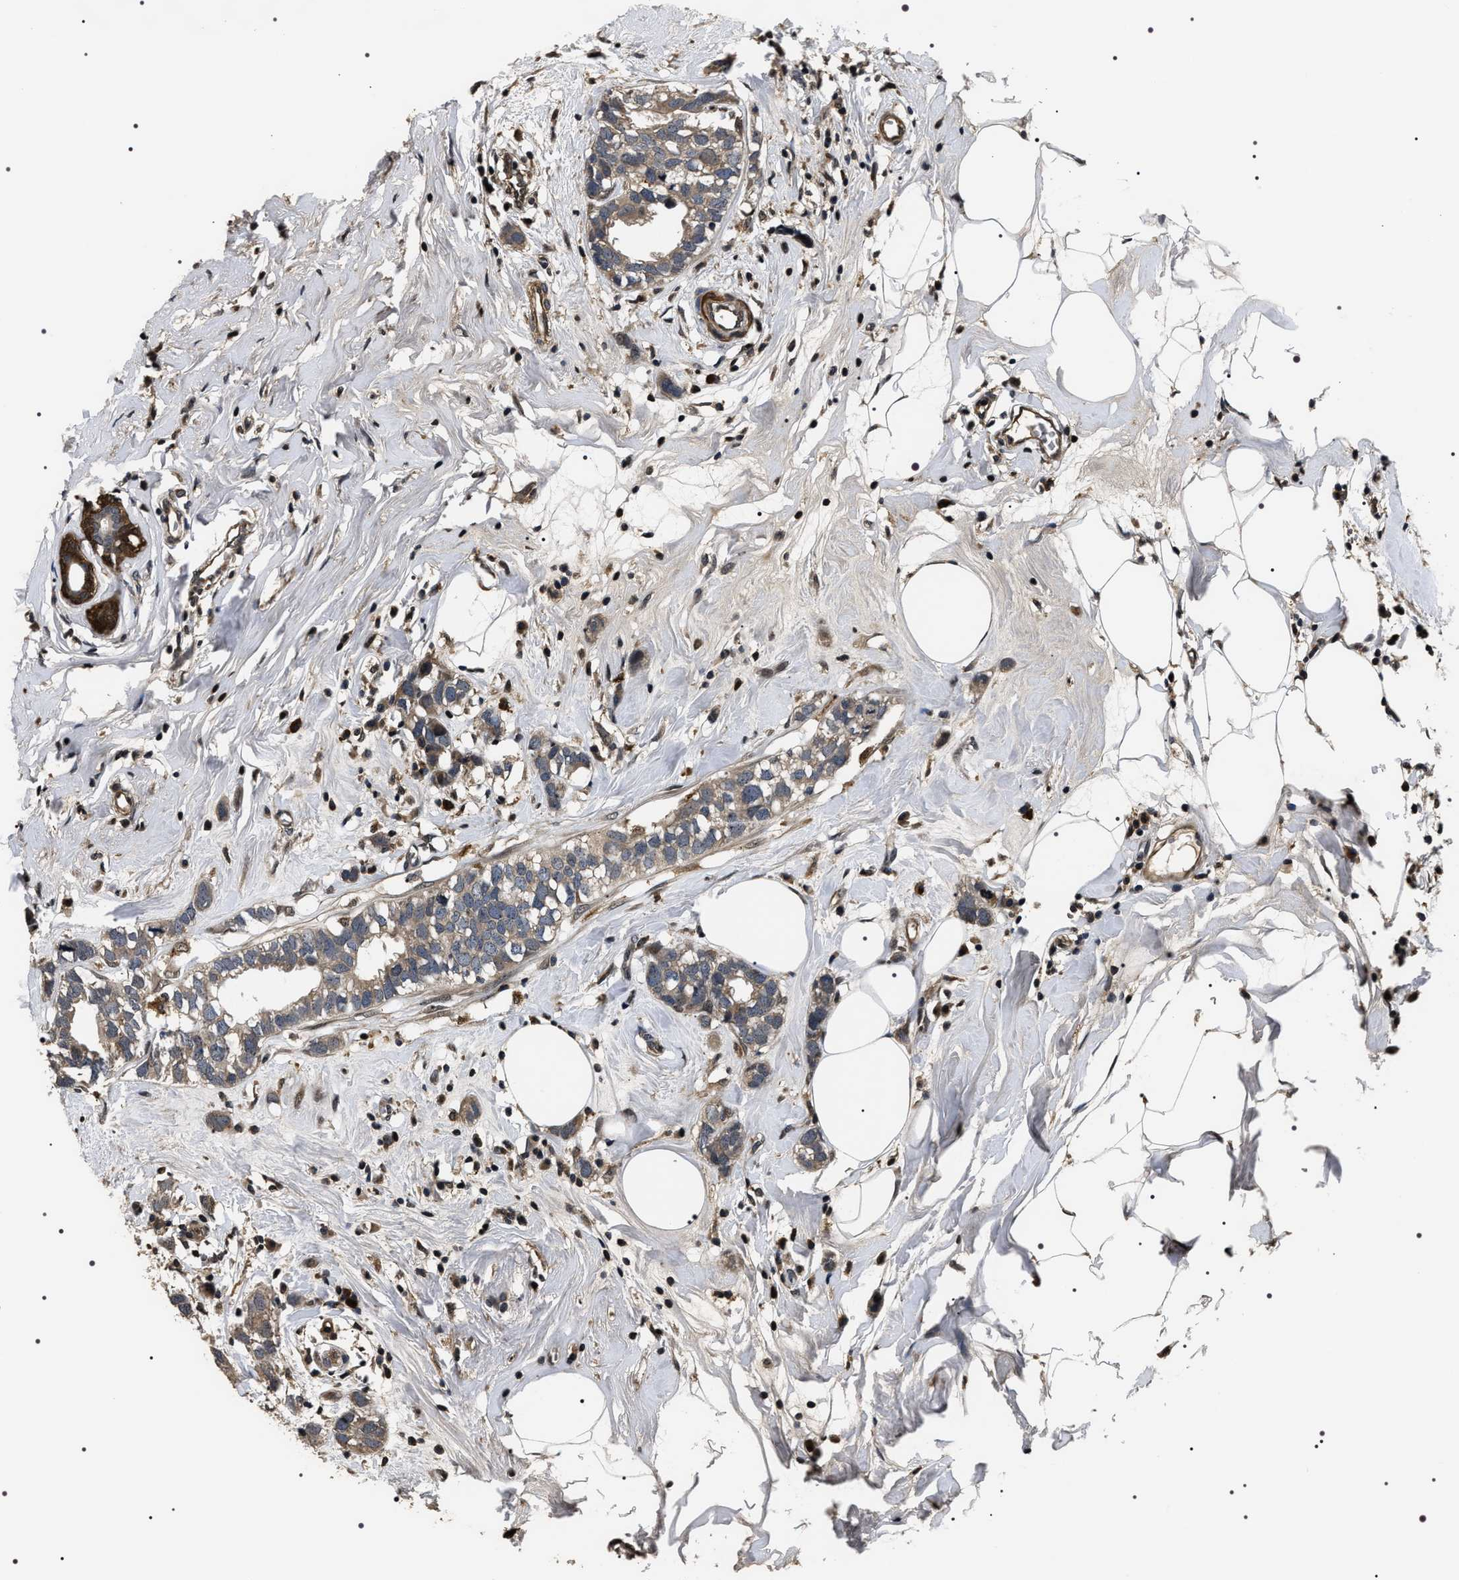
{"staining": {"intensity": "weak", "quantity": "25%-75%", "location": "cytoplasmic/membranous"}, "tissue": "breast cancer", "cell_type": "Tumor cells", "image_type": "cancer", "snomed": [{"axis": "morphology", "description": "Normal tissue, NOS"}, {"axis": "morphology", "description": "Duct carcinoma"}, {"axis": "topography", "description": "Breast"}], "caption": "The image shows staining of breast cancer (invasive ductal carcinoma), revealing weak cytoplasmic/membranous protein positivity (brown color) within tumor cells.", "gene": "ARHGAP22", "patient": {"sex": "female", "age": 50}}